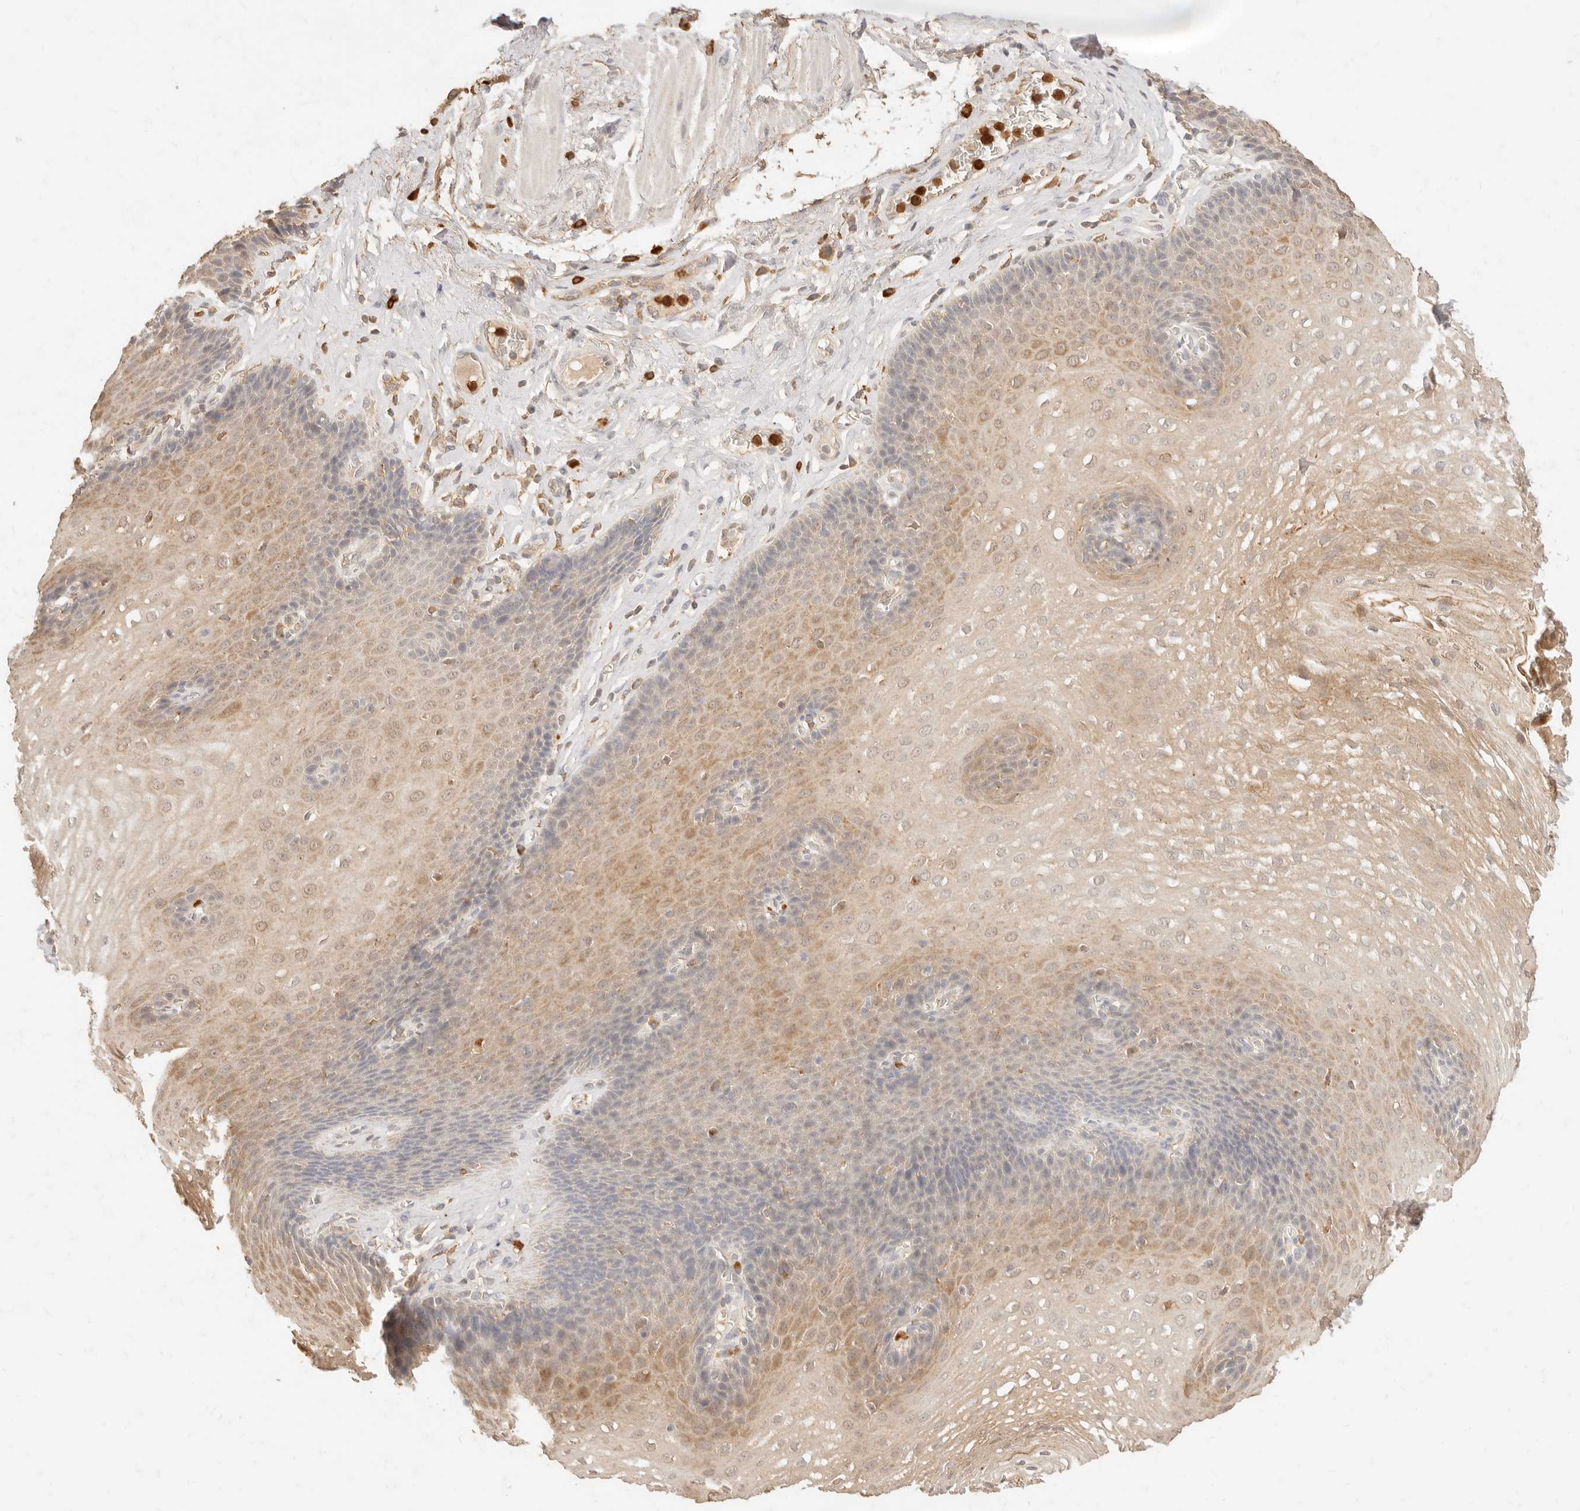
{"staining": {"intensity": "moderate", "quantity": "25%-75%", "location": "cytoplasmic/membranous"}, "tissue": "esophagus", "cell_type": "Squamous epithelial cells", "image_type": "normal", "snomed": [{"axis": "morphology", "description": "Normal tissue, NOS"}, {"axis": "topography", "description": "Esophagus"}], "caption": "Immunohistochemistry (IHC) of unremarkable esophagus demonstrates medium levels of moderate cytoplasmic/membranous expression in about 25%-75% of squamous epithelial cells.", "gene": "TMTC2", "patient": {"sex": "female", "age": 66}}